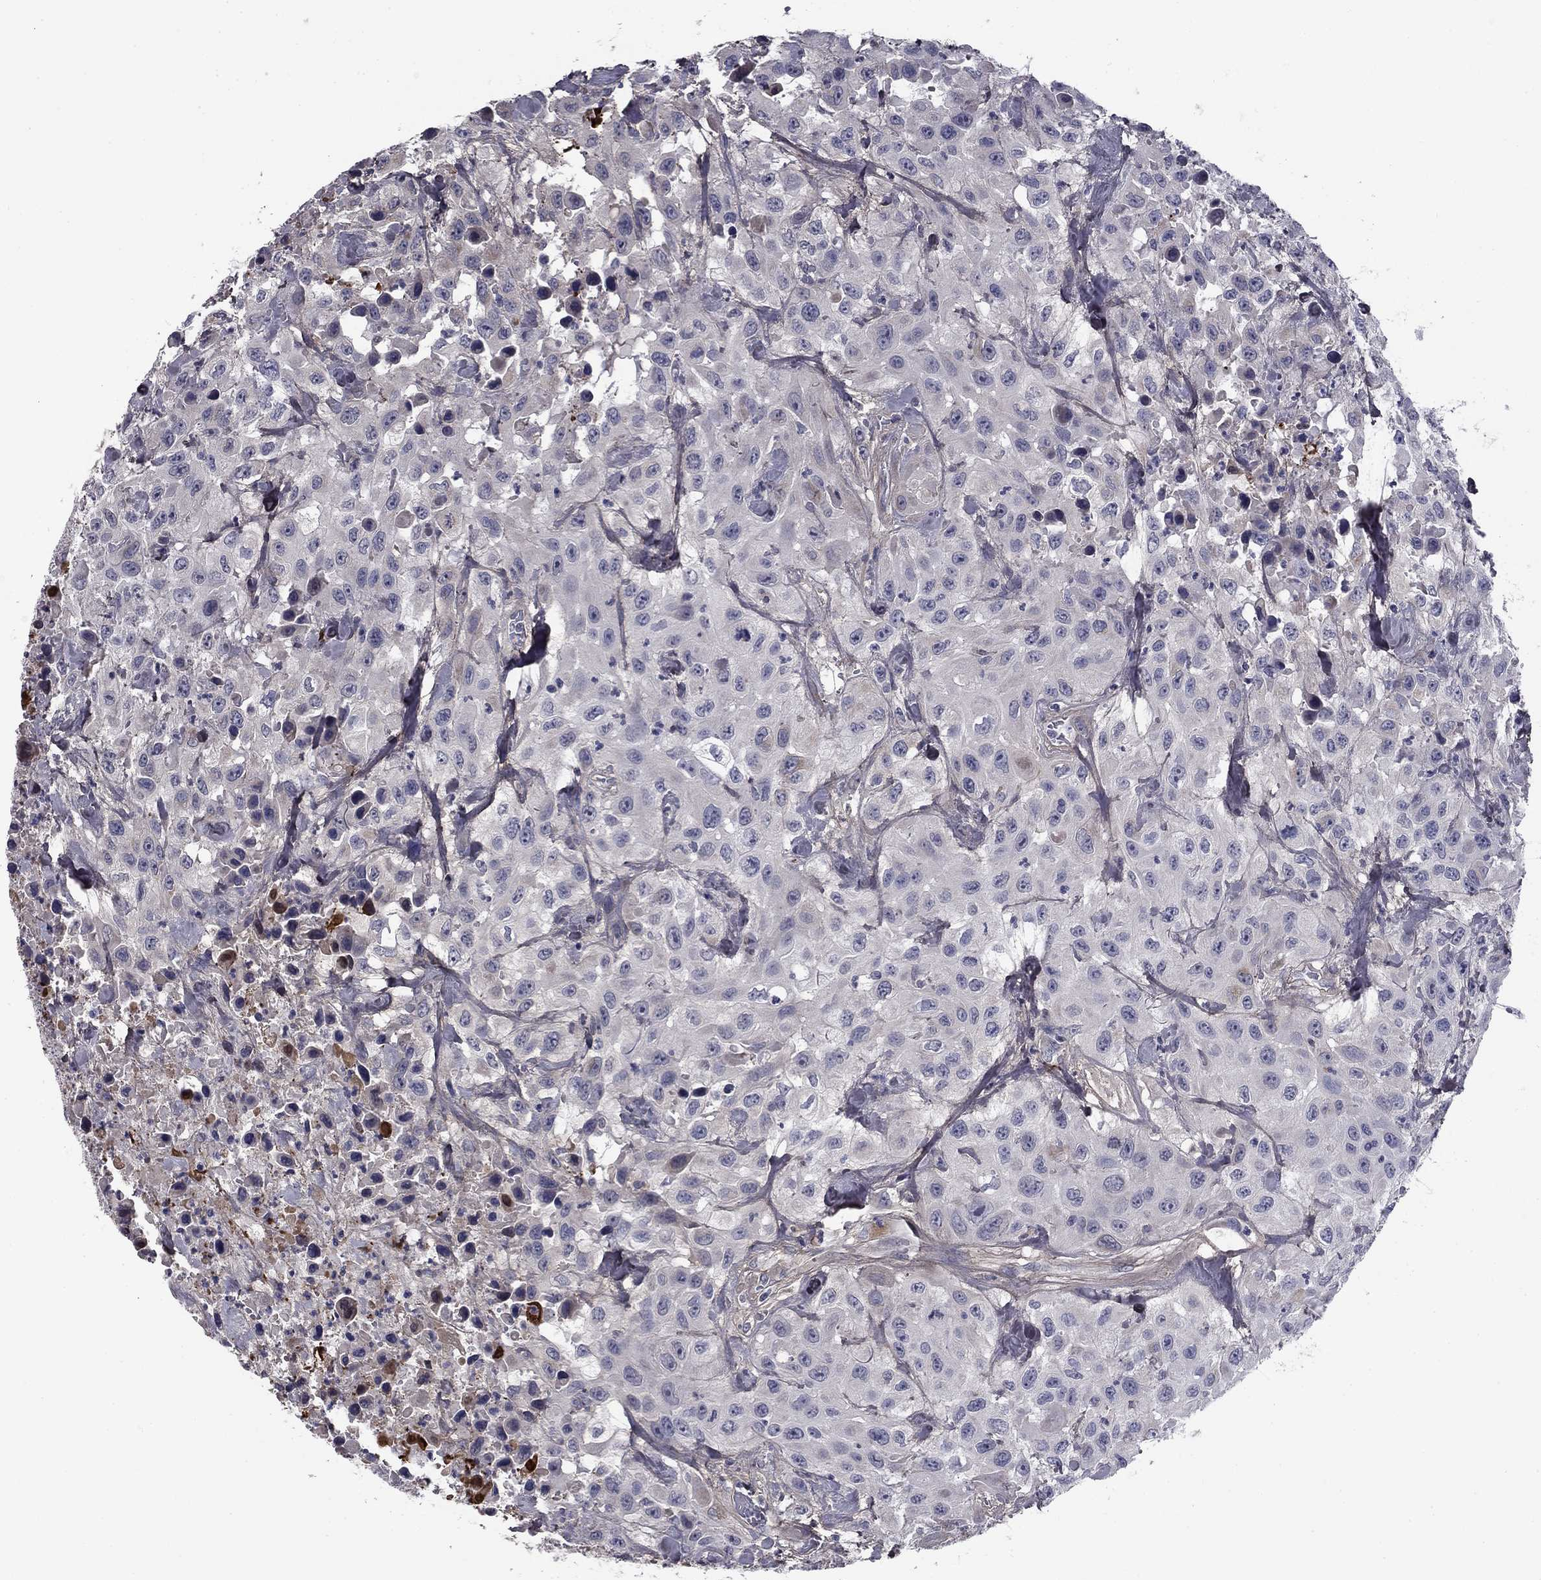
{"staining": {"intensity": "negative", "quantity": "none", "location": "none"}, "tissue": "urothelial cancer", "cell_type": "Tumor cells", "image_type": "cancer", "snomed": [{"axis": "morphology", "description": "Urothelial carcinoma, High grade"}, {"axis": "topography", "description": "Urinary bladder"}], "caption": "Histopathology image shows no protein expression in tumor cells of urothelial cancer tissue.", "gene": "COL2A1", "patient": {"sex": "male", "age": 79}}